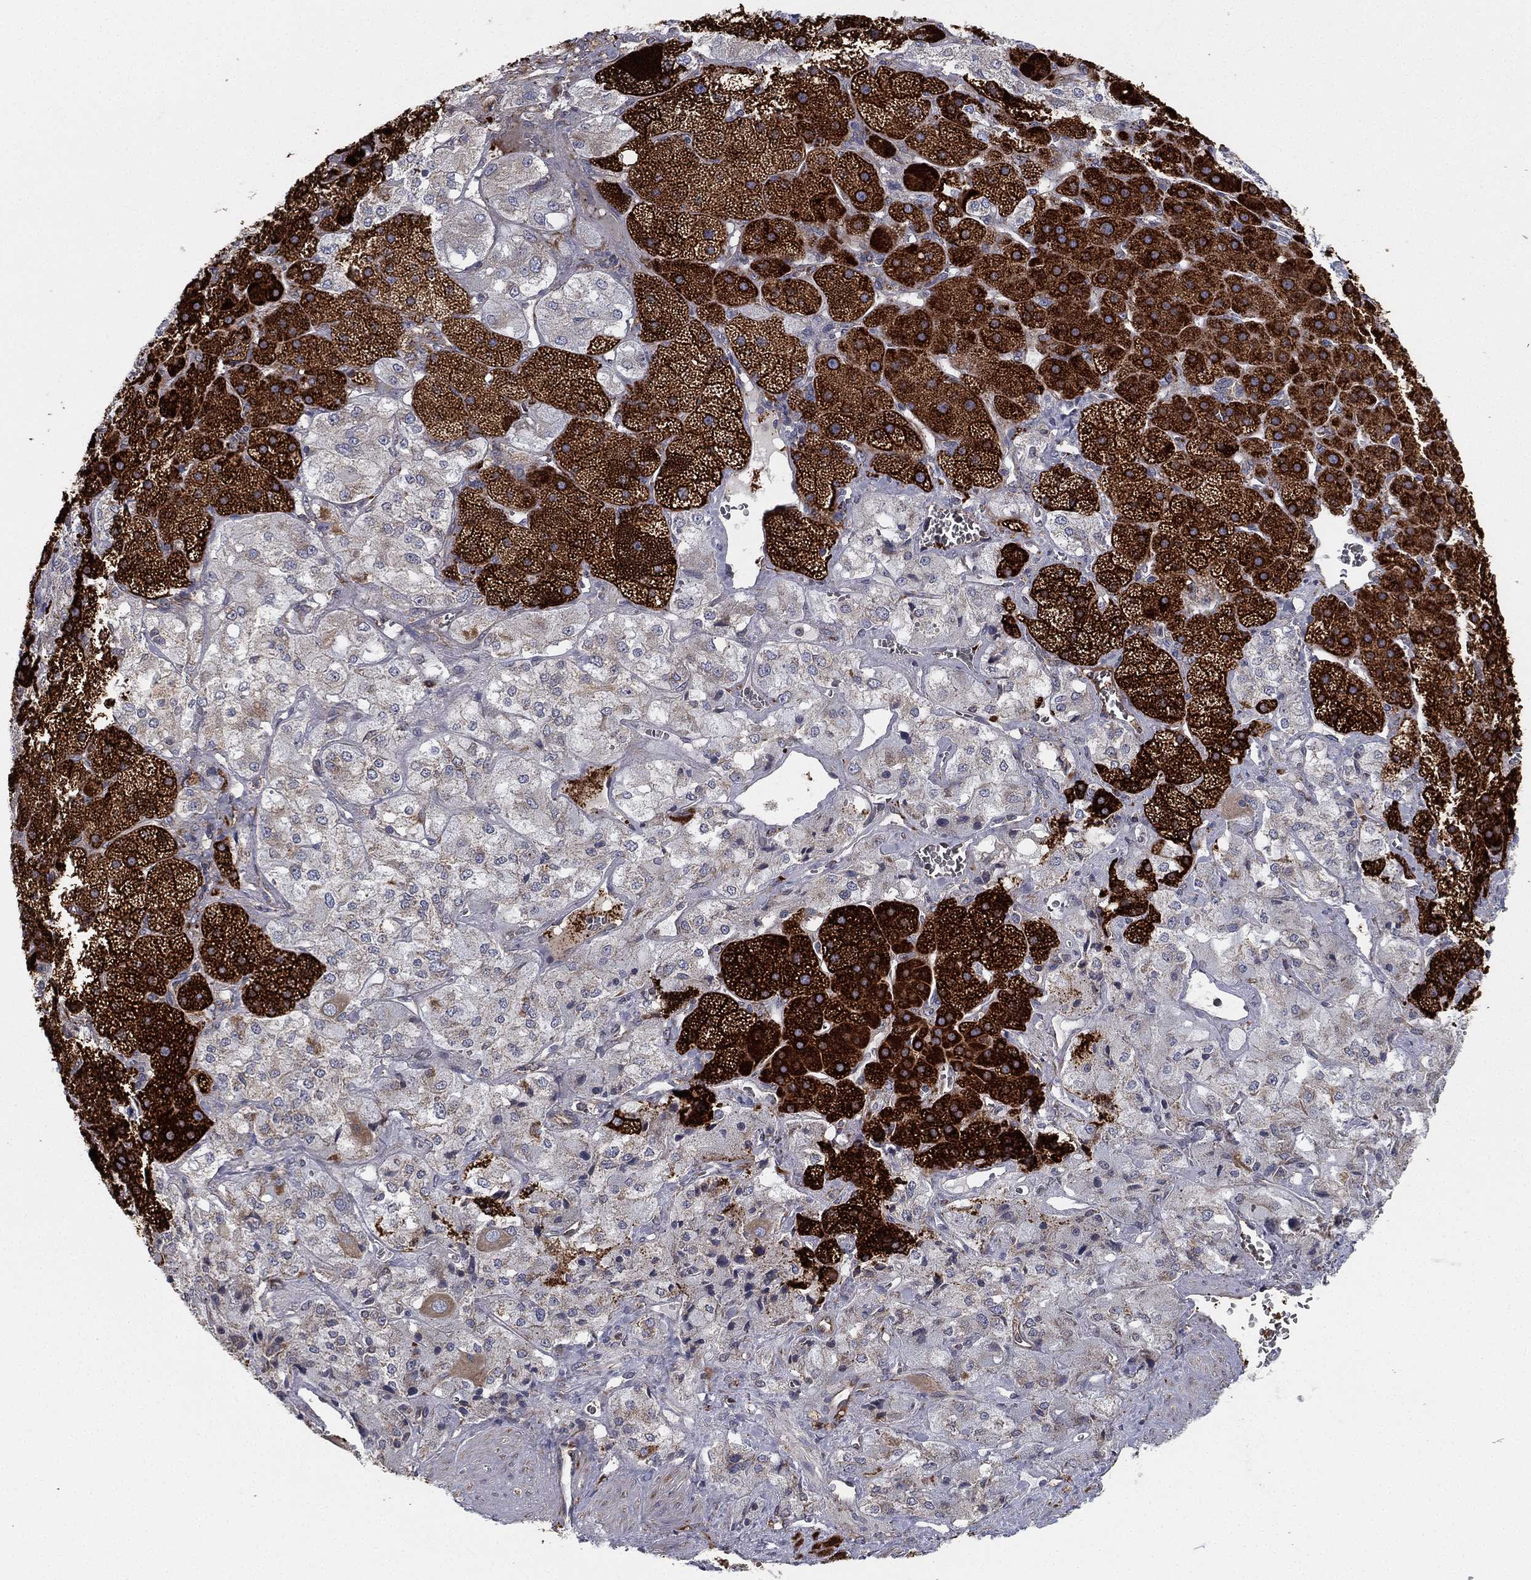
{"staining": {"intensity": "strong", "quantity": ">75%", "location": "cytoplasmic/membranous"}, "tissue": "adrenal gland", "cell_type": "Glandular cells", "image_type": "normal", "snomed": [{"axis": "morphology", "description": "Normal tissue, NOS"}, {"axis": "topography", "description": "Adrenal gland"}], "caption": "Immunohistochemistry (IHC) (DAB) staining of normal adrenal gland exhibits strong cytoplasmic/membranous protein positivity in about >75% of glandular cells.", "gene": "CYB5B", "patient": {"sex": "male", "age": 57}}